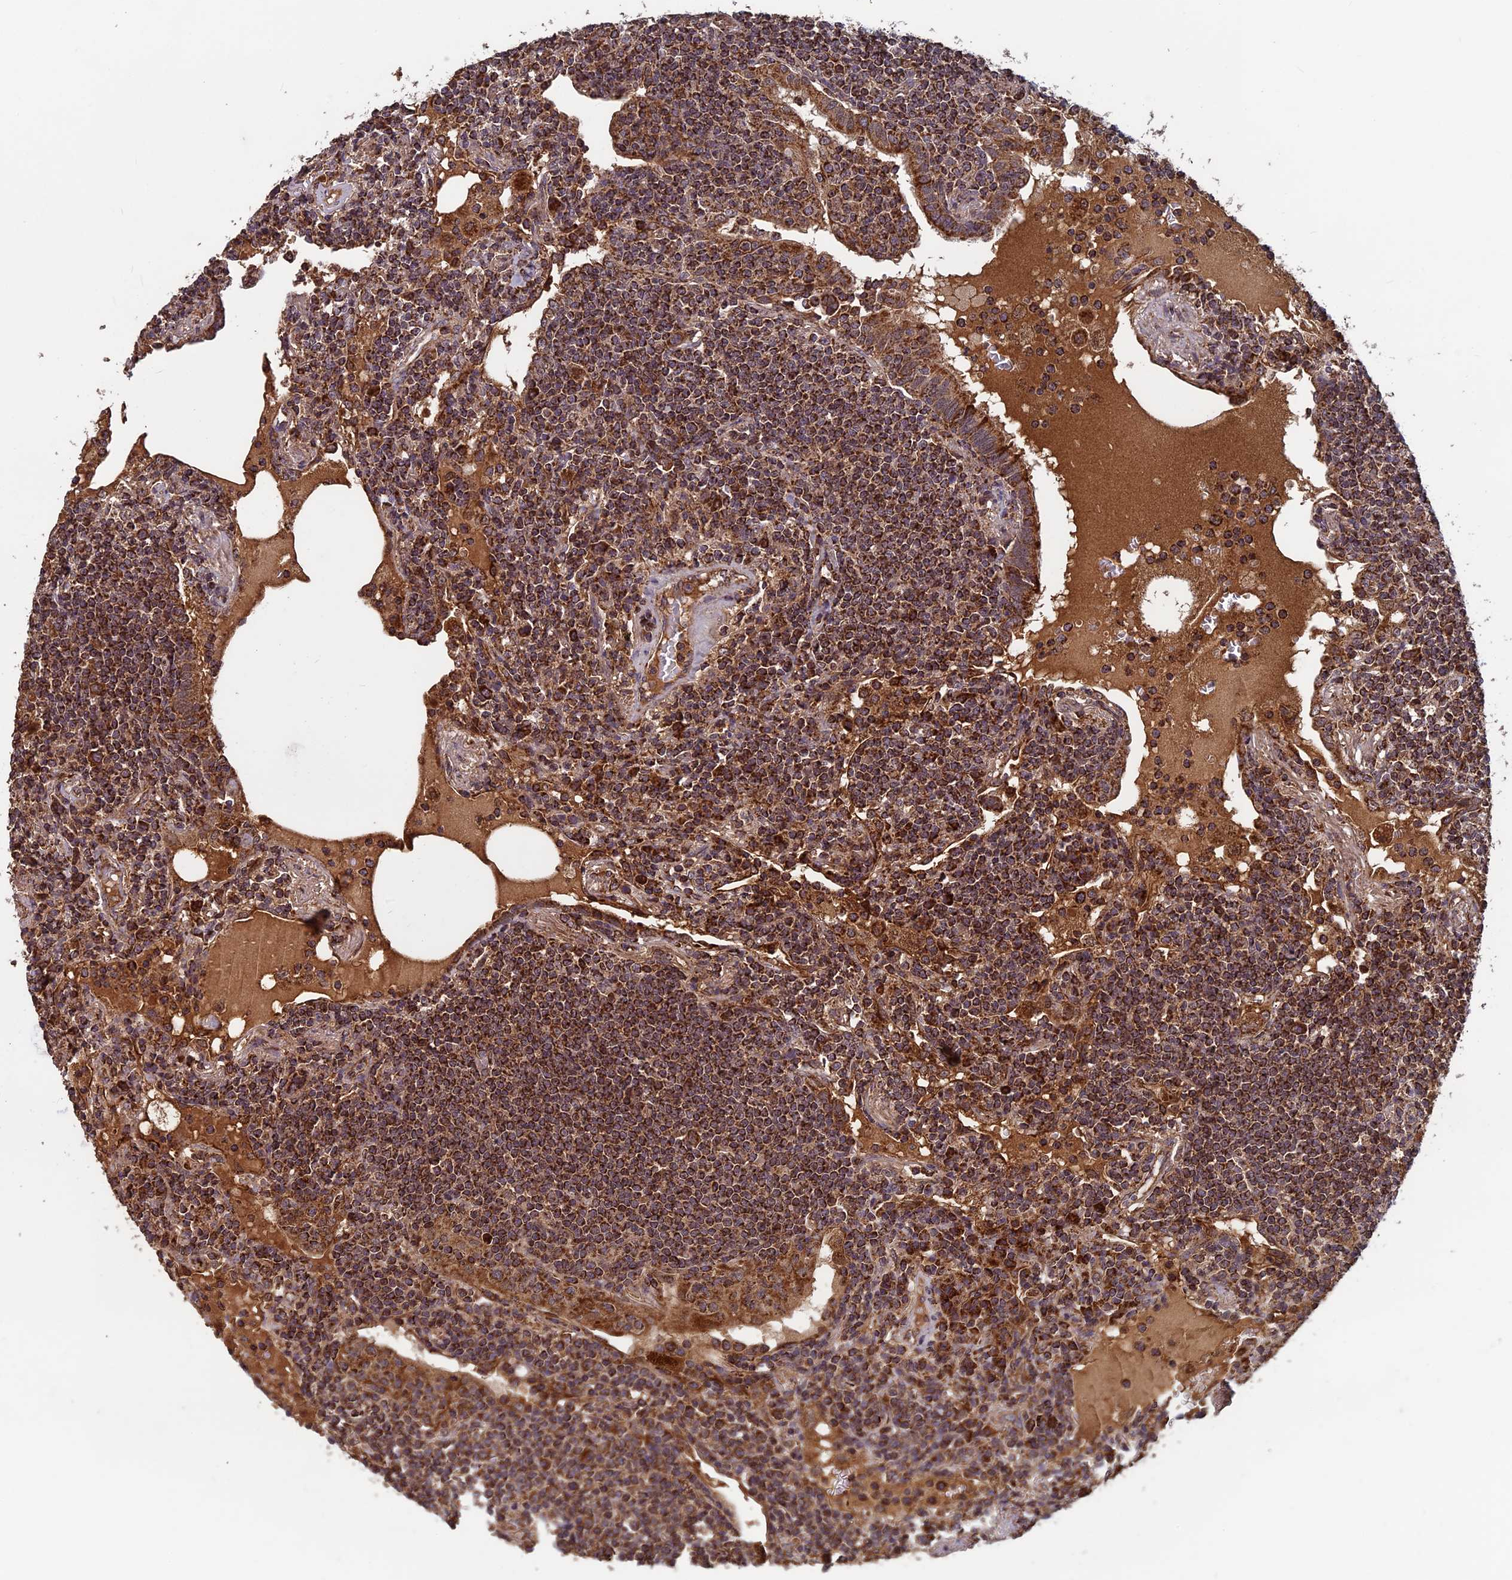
{"staining": {"intensity": "strong", "quantity": ">75%", "location": "cytoplasmic/membranous"}, "tissue": "lymphoma", "cell_type": "Tumor cells", "image_type": "cancer", "snomed": [{"axis": "morphology", "description": "Malignant lymphoma, non-Hodgkin's type, Low grade"}, {"axis": "topography", "description": "Lung"}], "caption": "Immunohistochemistry (IHC) of malignant lymphoma, non-Hodgkin's type (low-grade) demonstrates high levels of strong cytoplasmic/membranous staining in about >75% of tumor cells.", "gene": "CCDC15", "patient": {"sex": "female", "age": 71}}